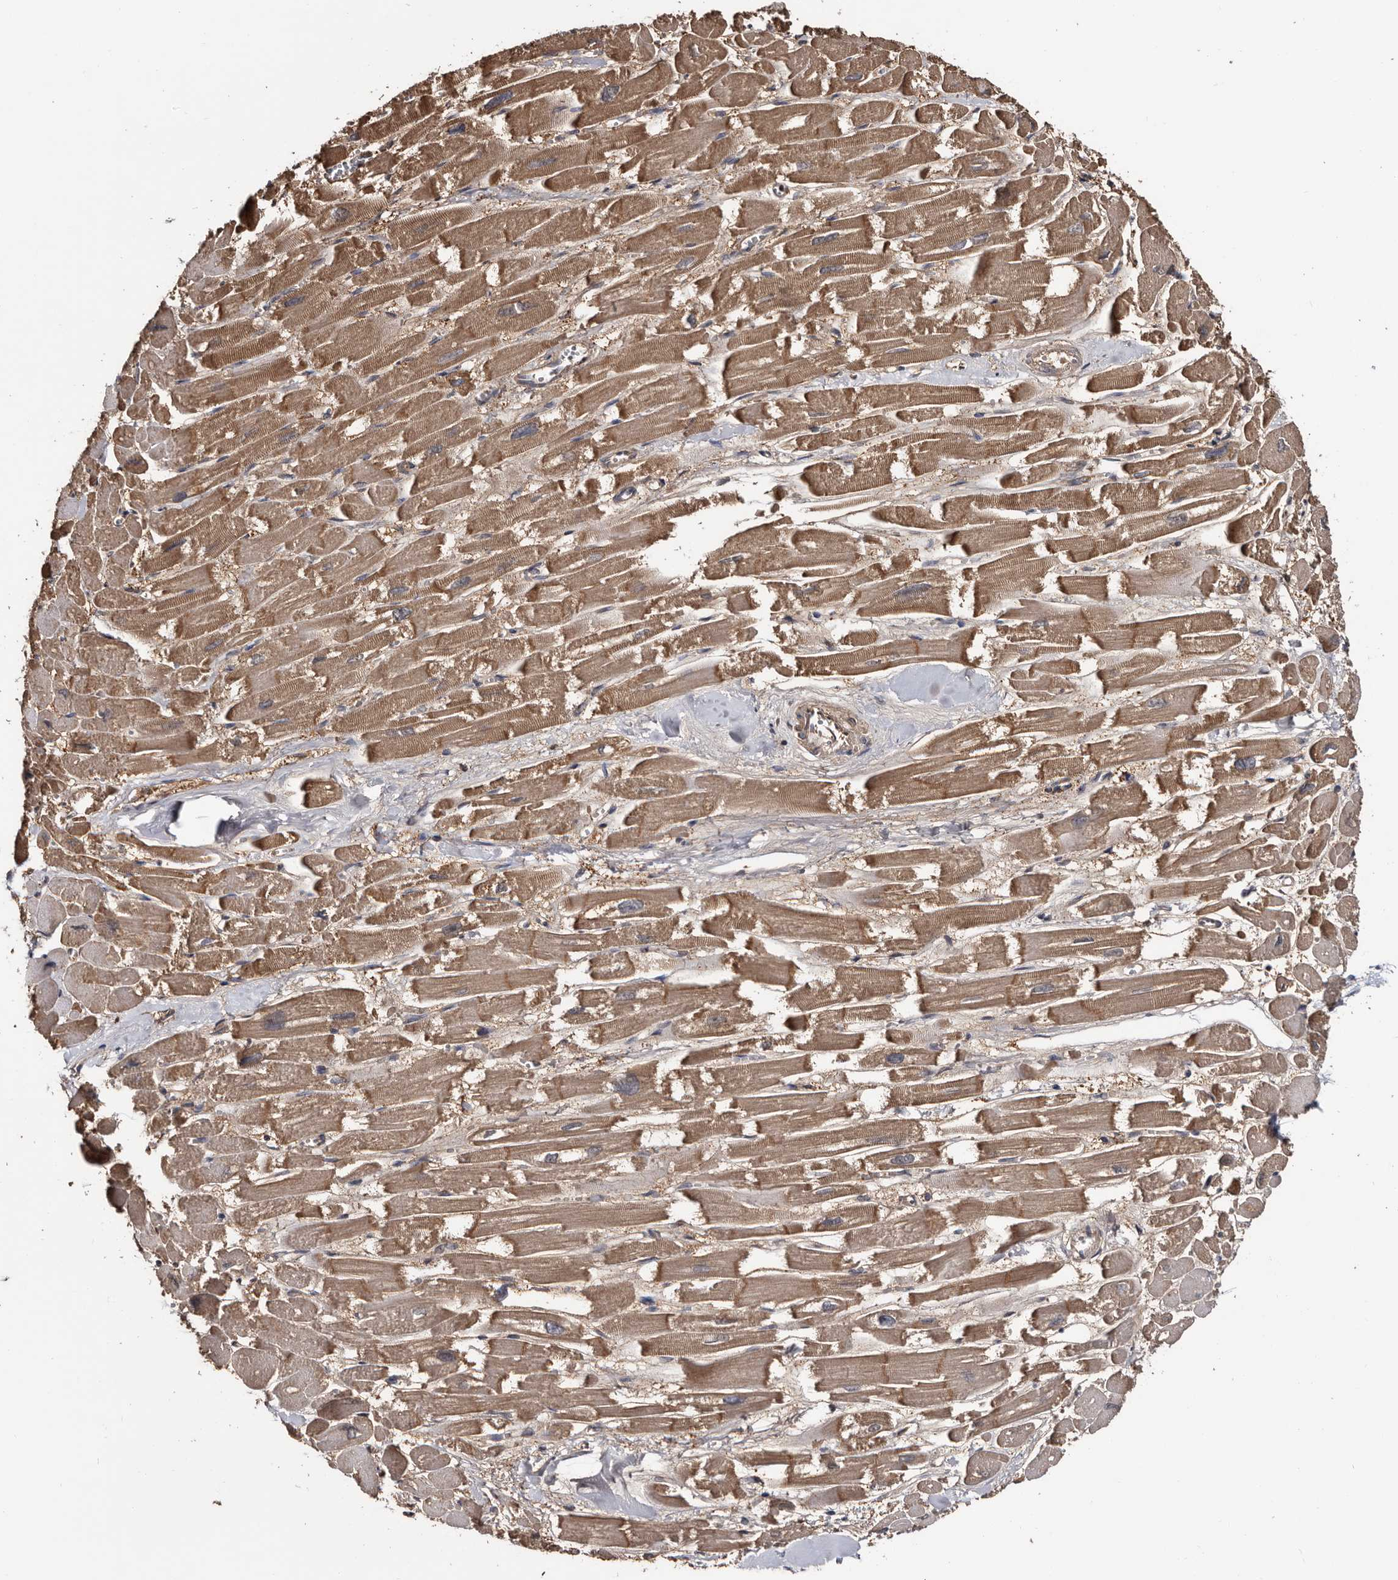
{"staining": {"intensity": "moderate", "quantity": ">75%", "location": "cytoplasmic/membranous"}, "tissue": "heart muscle", "cell_type": "Cardiomyocytes", "image_type": "normal", "snomed": [{"axis": "morphology", "description": "Normal tissue, NOS"}, {"axis": "topography", "description": "Heart"}], "caption": "Heart muscle stained for a protein (brown) shows moderate cytoplasmic/membranous positive positivity in about >75% of cardiomyocytes.", "gene": "TTI2", "patient": {"sex": "male", "age": 54}}